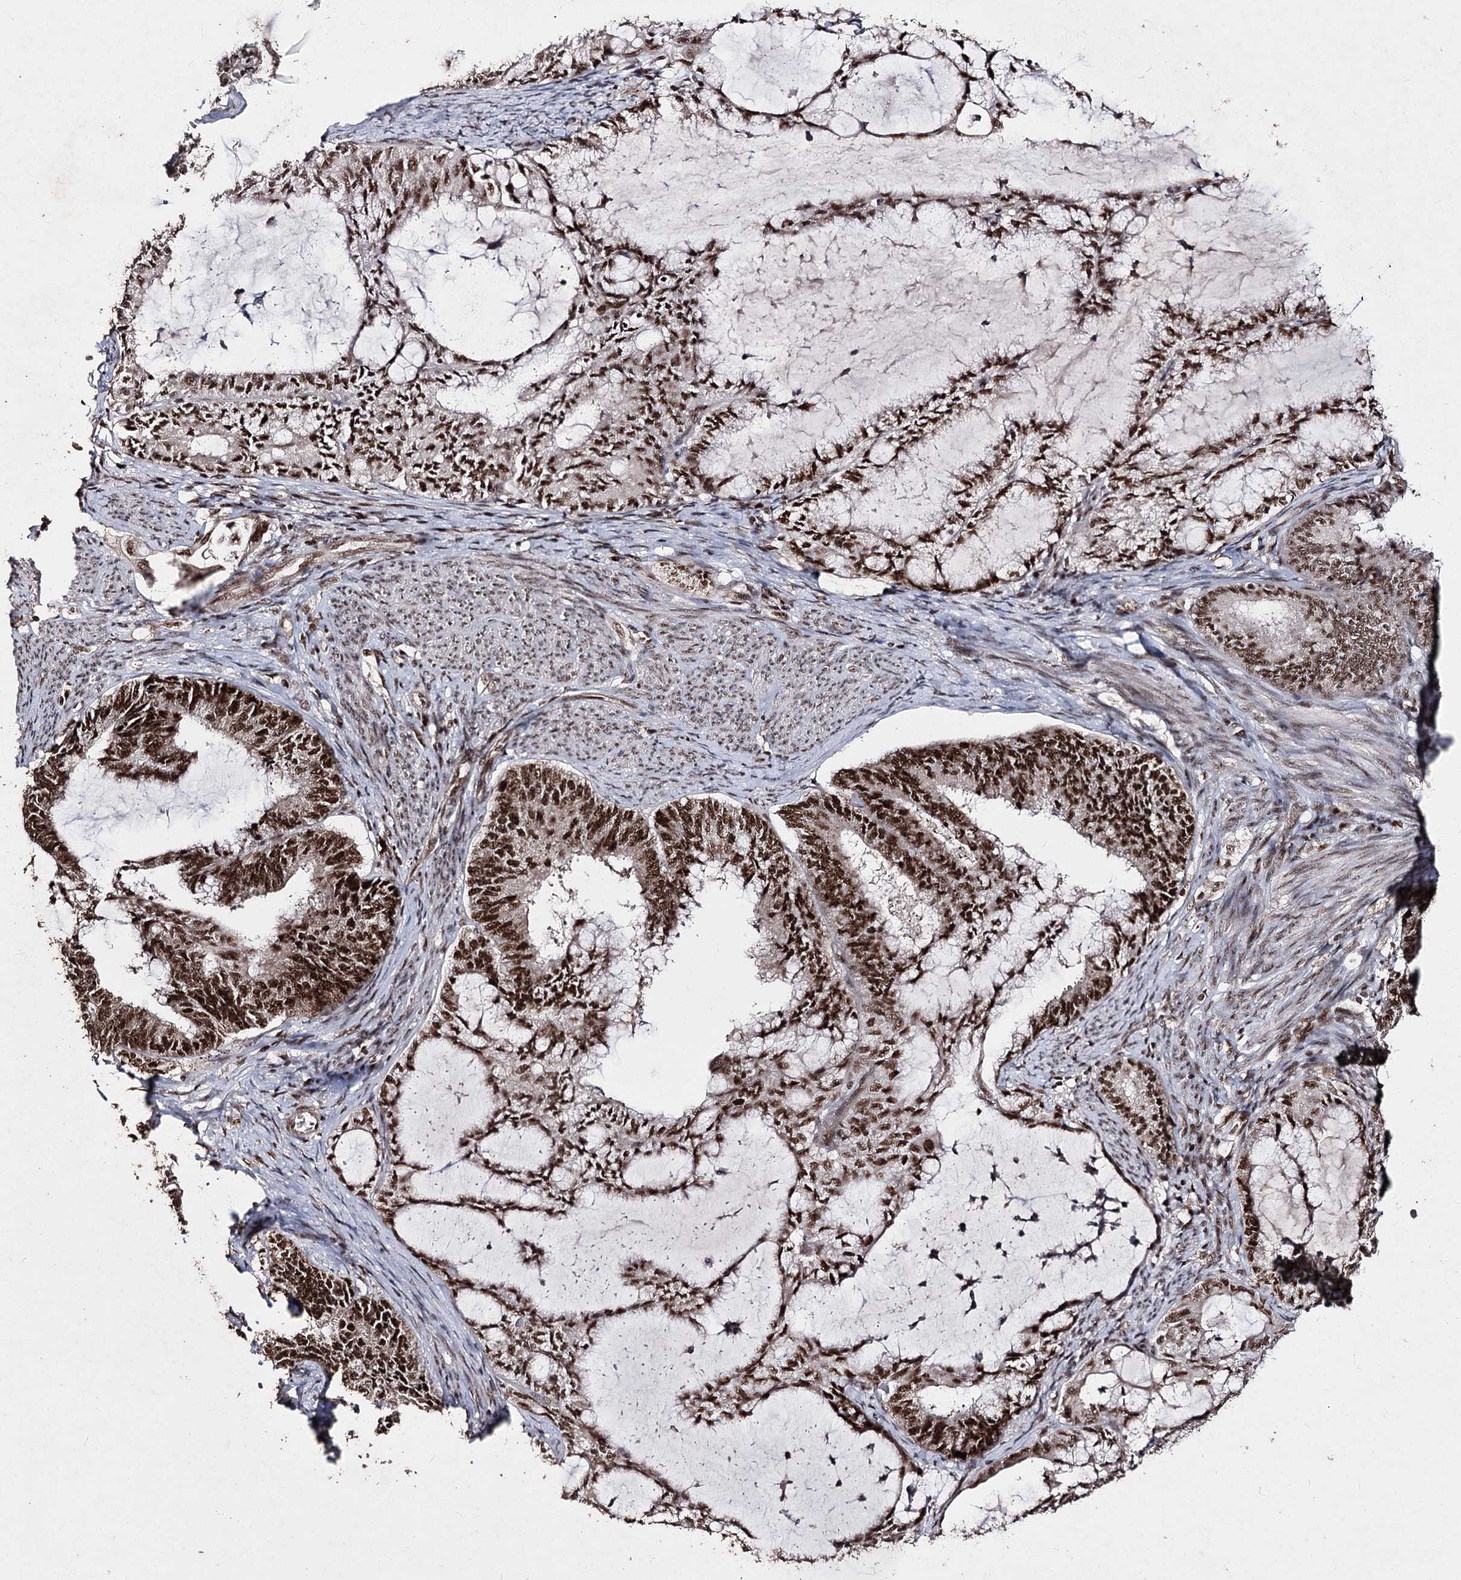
{"staining": {"intensity": "strong", "quantity": ">75%", "location": "nuclear"}, "tissue": "endometrial cancer", "cell_type": "Tumor cells", "image_type": "cancer", "snomed": [{"axis": "morphology", "description": "Adenocarcinoma, NOS"}, {"axis": "topography", "description": "Endometrium"}], "caption": "High-power microscopy captured an immunohistochemistry (IHC) photomicrograph of endometrial cancer (adenocarcinoma), revealing strong nuclear staining in about >75% of tumor cells. (IHC, brightfield microscopy, high magnification).", "gene": "U2SURP", "patient": {"sex": "female", "age": 86}}